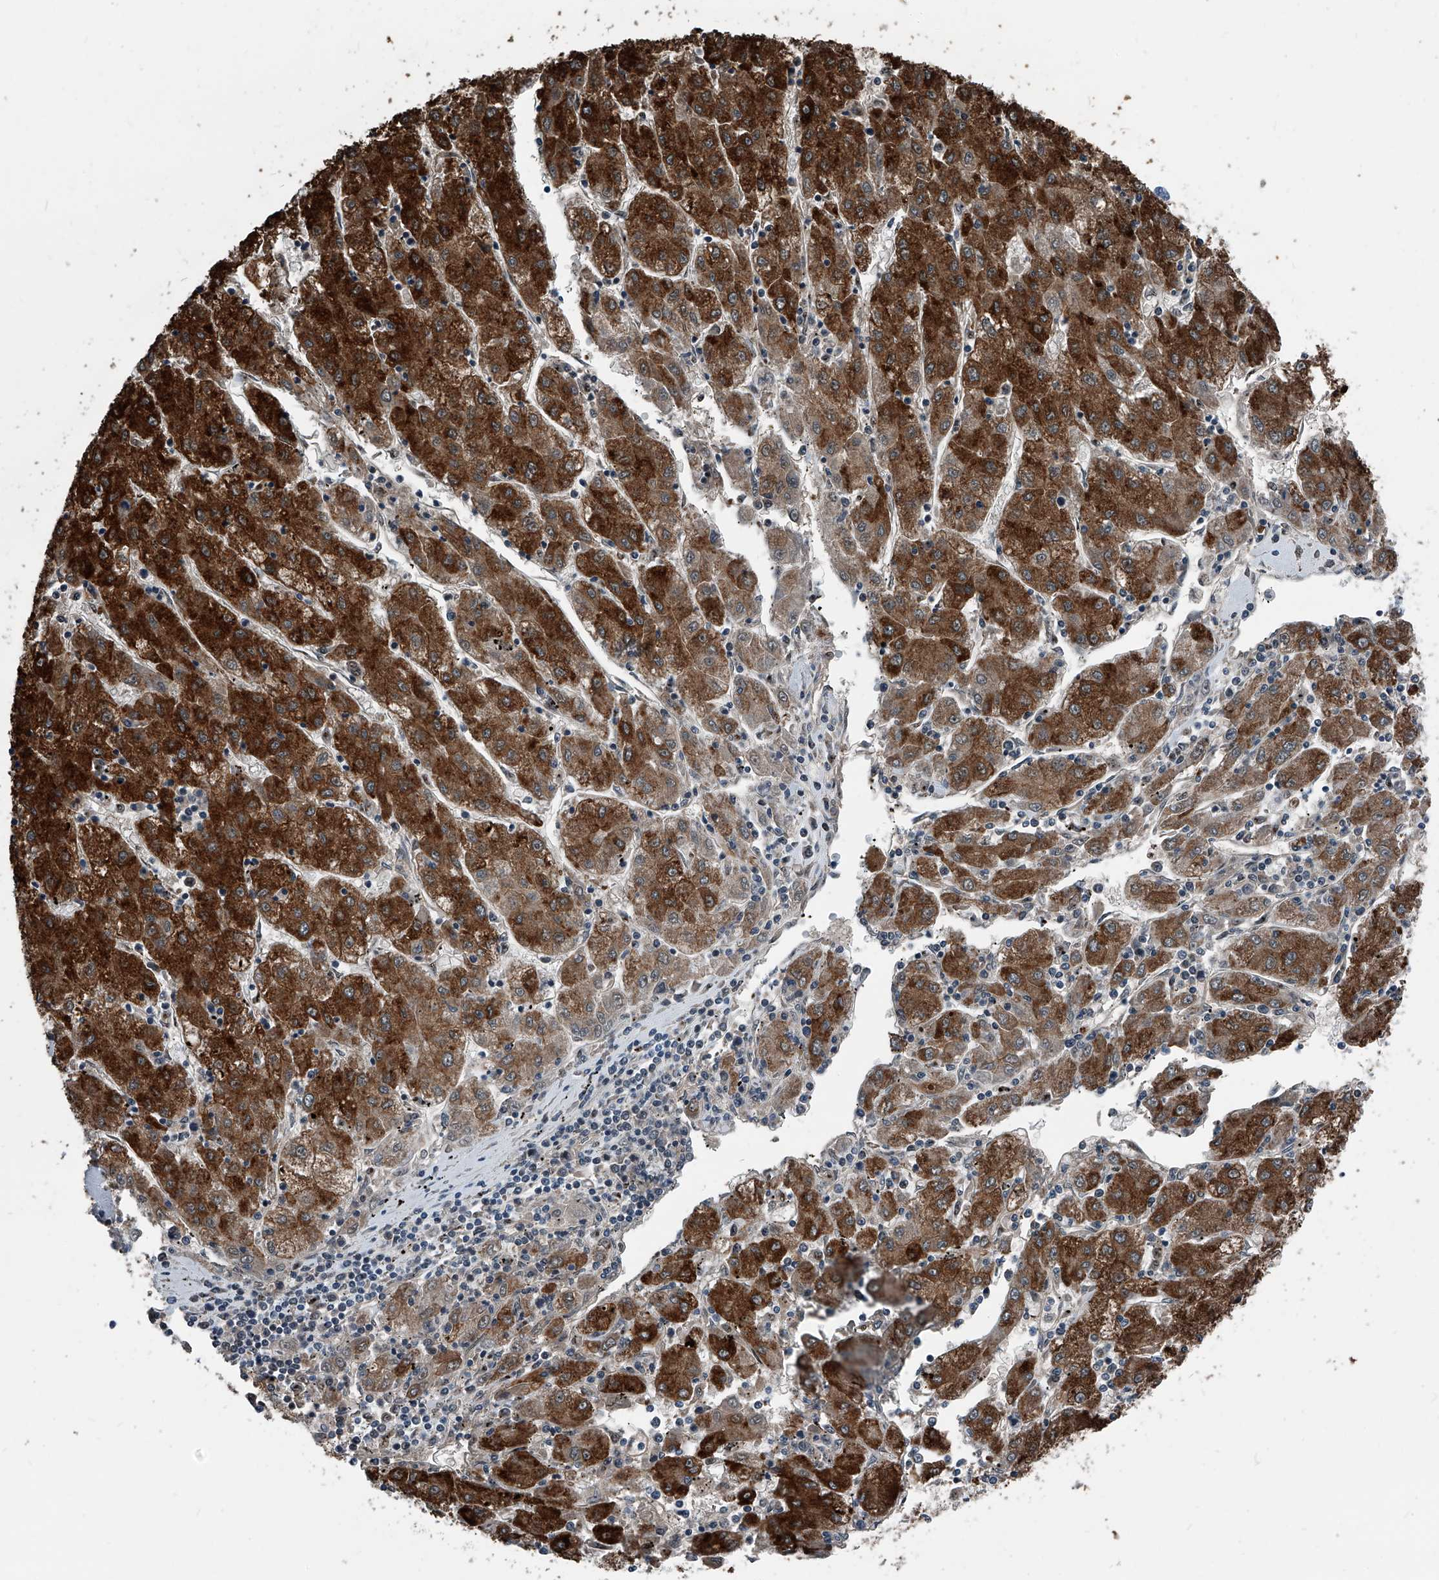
{"staining": {"intensity": "strong", "quantity": ">75%", "location": "cytoplasmic/membranous"}, "tissue": "liver cancer", "cell_type": "Tumor cells", "image_type": "cancer", "snomed": [{"axis": "morphology", "description": "Carcinoma, Hepatocellular, NOS"}, {"axis": "topography", "description": "Liver"}], "caption": "Protein staining demonstrates strong cytoplasmic/membranous staining in approximately >75% of tumor cells in liver cancer. (DAB (3,3'-diaminobenzidine) IHC, brown staining for protein, blue staining for nuclei).", "gene": "MEN1", "patient": {"sex": "male", "age": 72}}